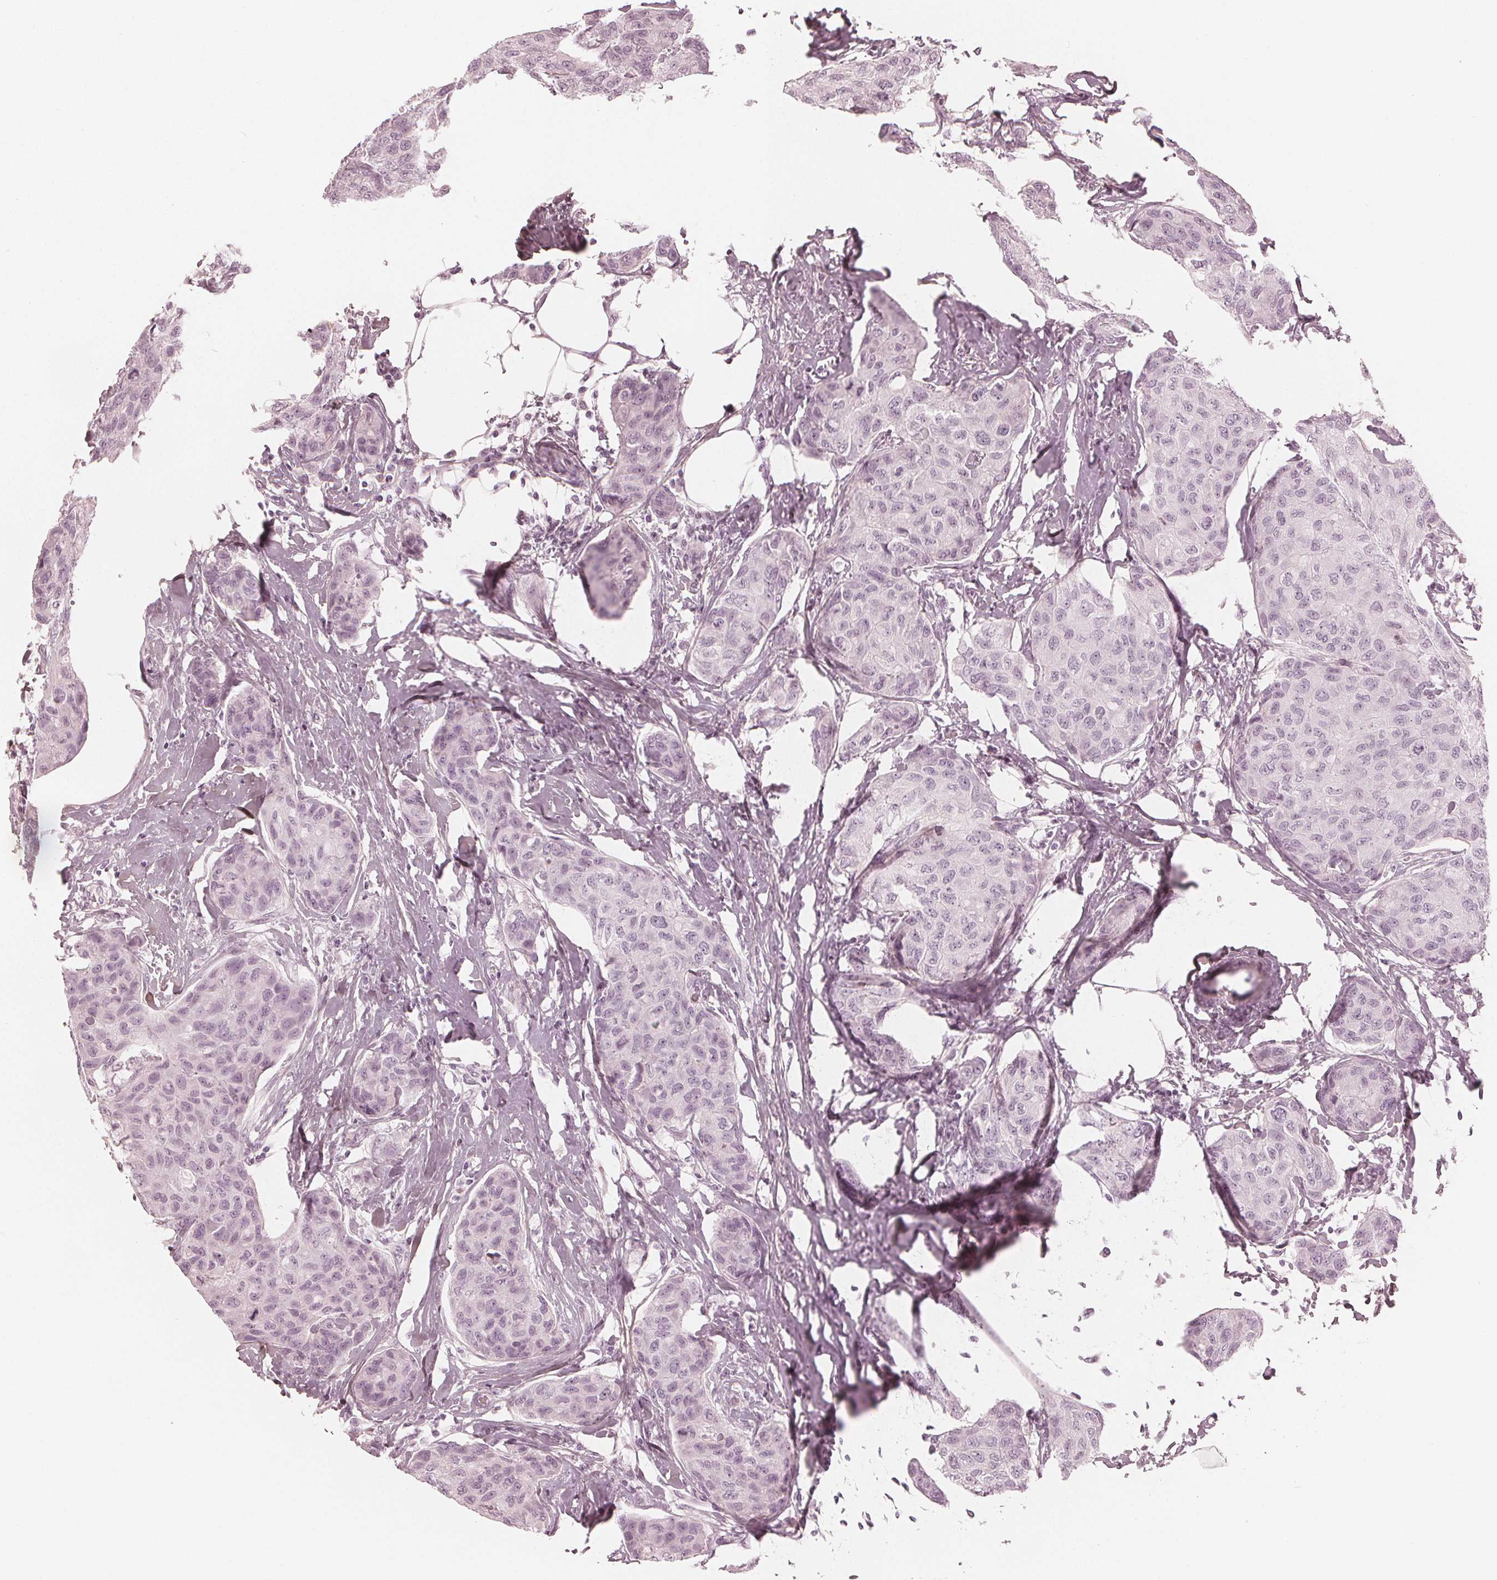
{"staining": {"intensity": "negative", "quantity": "none", "location": "none"}, "tissue": "breast cancer", "cell_type": "Tumor cells", "image_type": "cancer", "snomed": [{"axis": "morphology", "description": "Duct carcinoma"}, {"axis": "topography", "description": "Breast"}], "caption": "IHC image of neoplastic tissue: breast cancer stained with DAB (3,3'-diaminobenzidine) displays no significant protein expression in tumor cells.", "gene": "PAEP", "patient": {"sex": "female", "age": 80}}